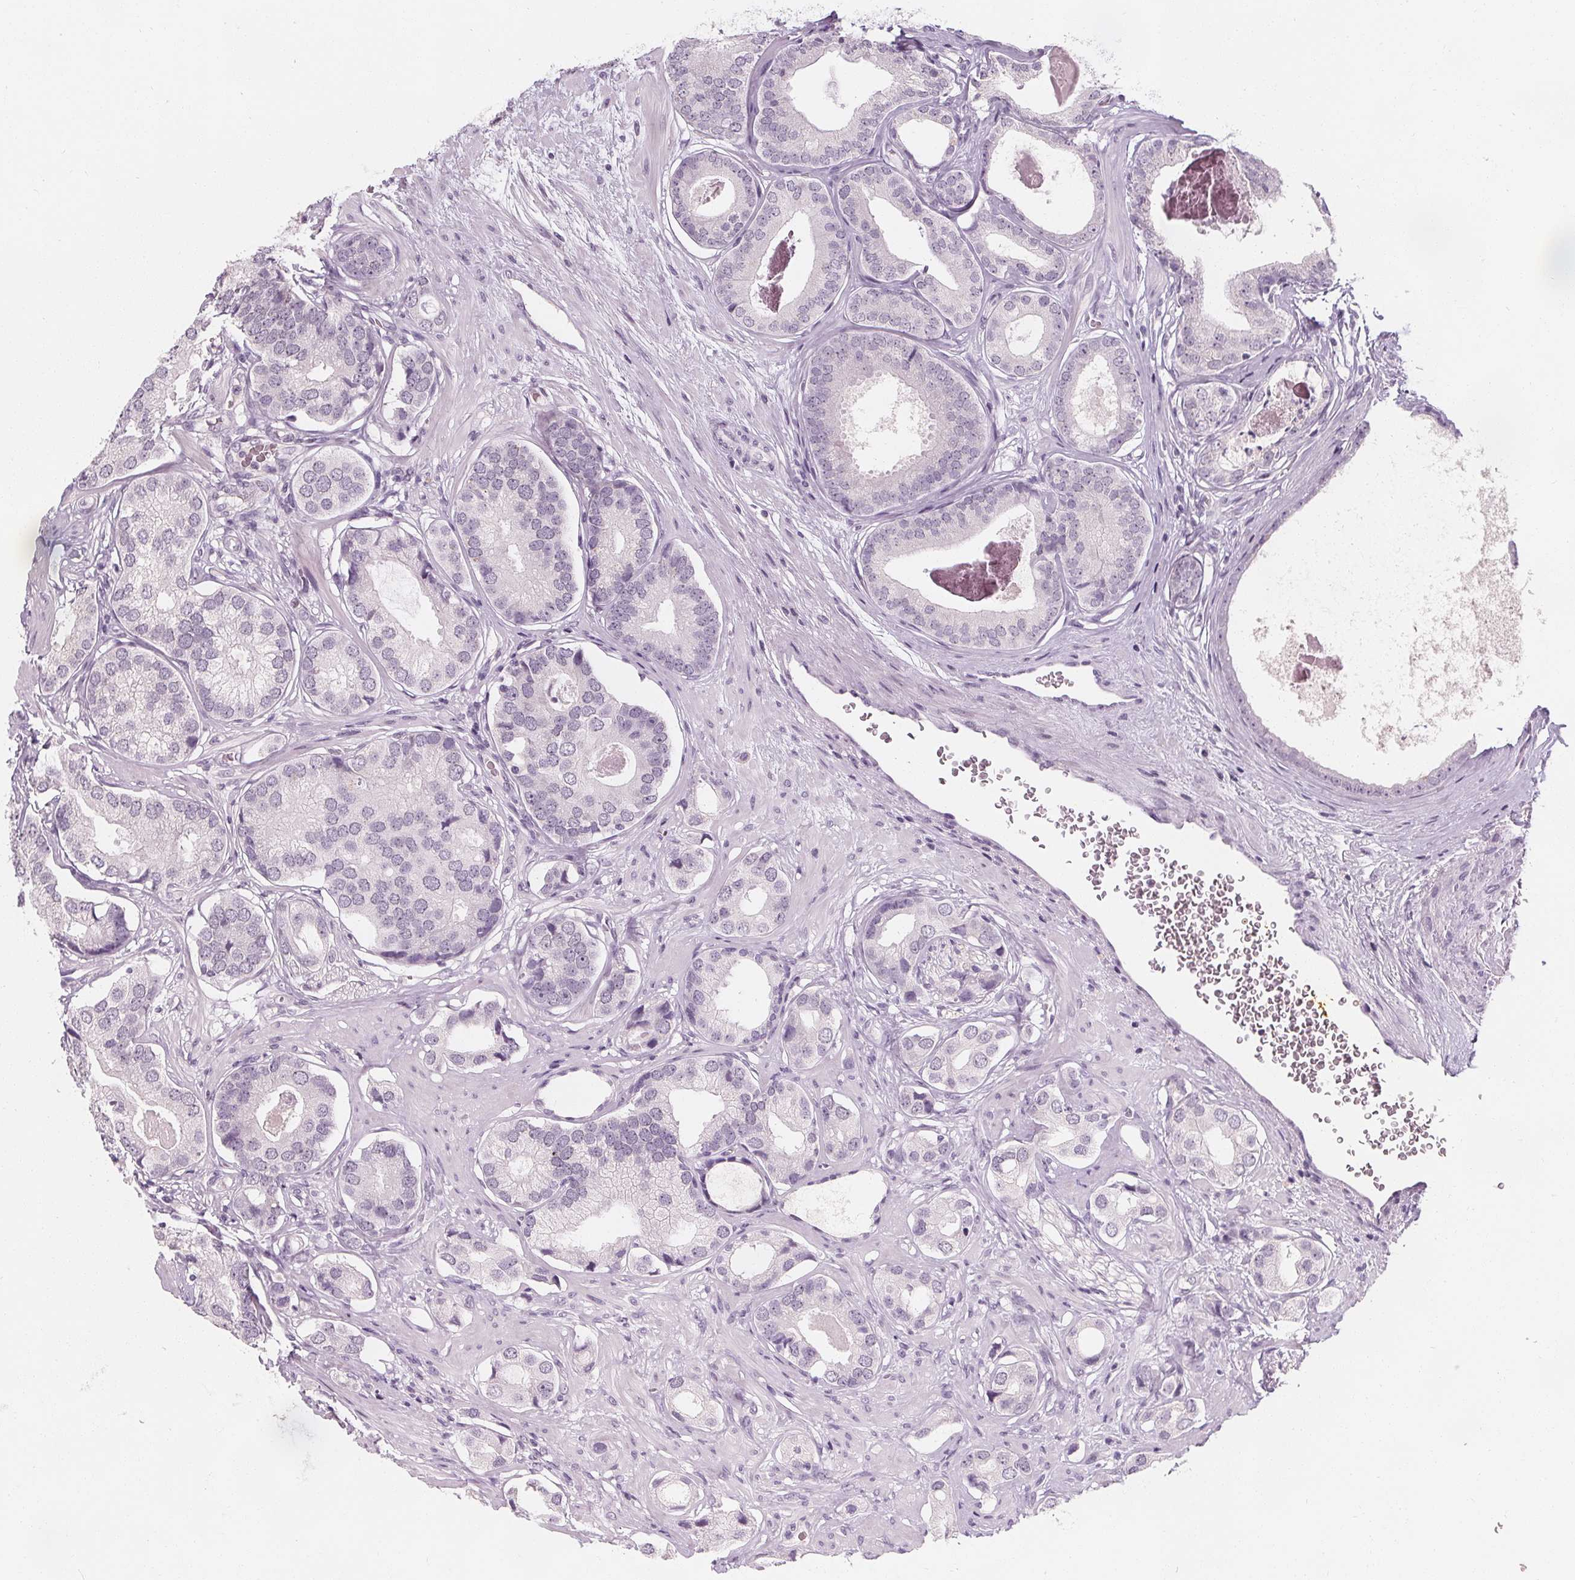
{"staining": {"intensity": "negative", "quantity": "none", "location": "none"}, "tissue": "prostate cancer", "cell_type": "Tumor cells", "image_type": "cancer", "snomed": [{"axis": "morphology", "description": "Adenocarcinoma, Low grade"}, {"axis": "topography", "description": "Prostate"}], "caption": "High power microscopy micrograph of an IHC image of prostate cancer, revealing no significant expression in tumor cells. (DAB immunohistochemistry, high magnification).", "gene": "DBX2", "patient": {"sex": "male", "age": 61}}